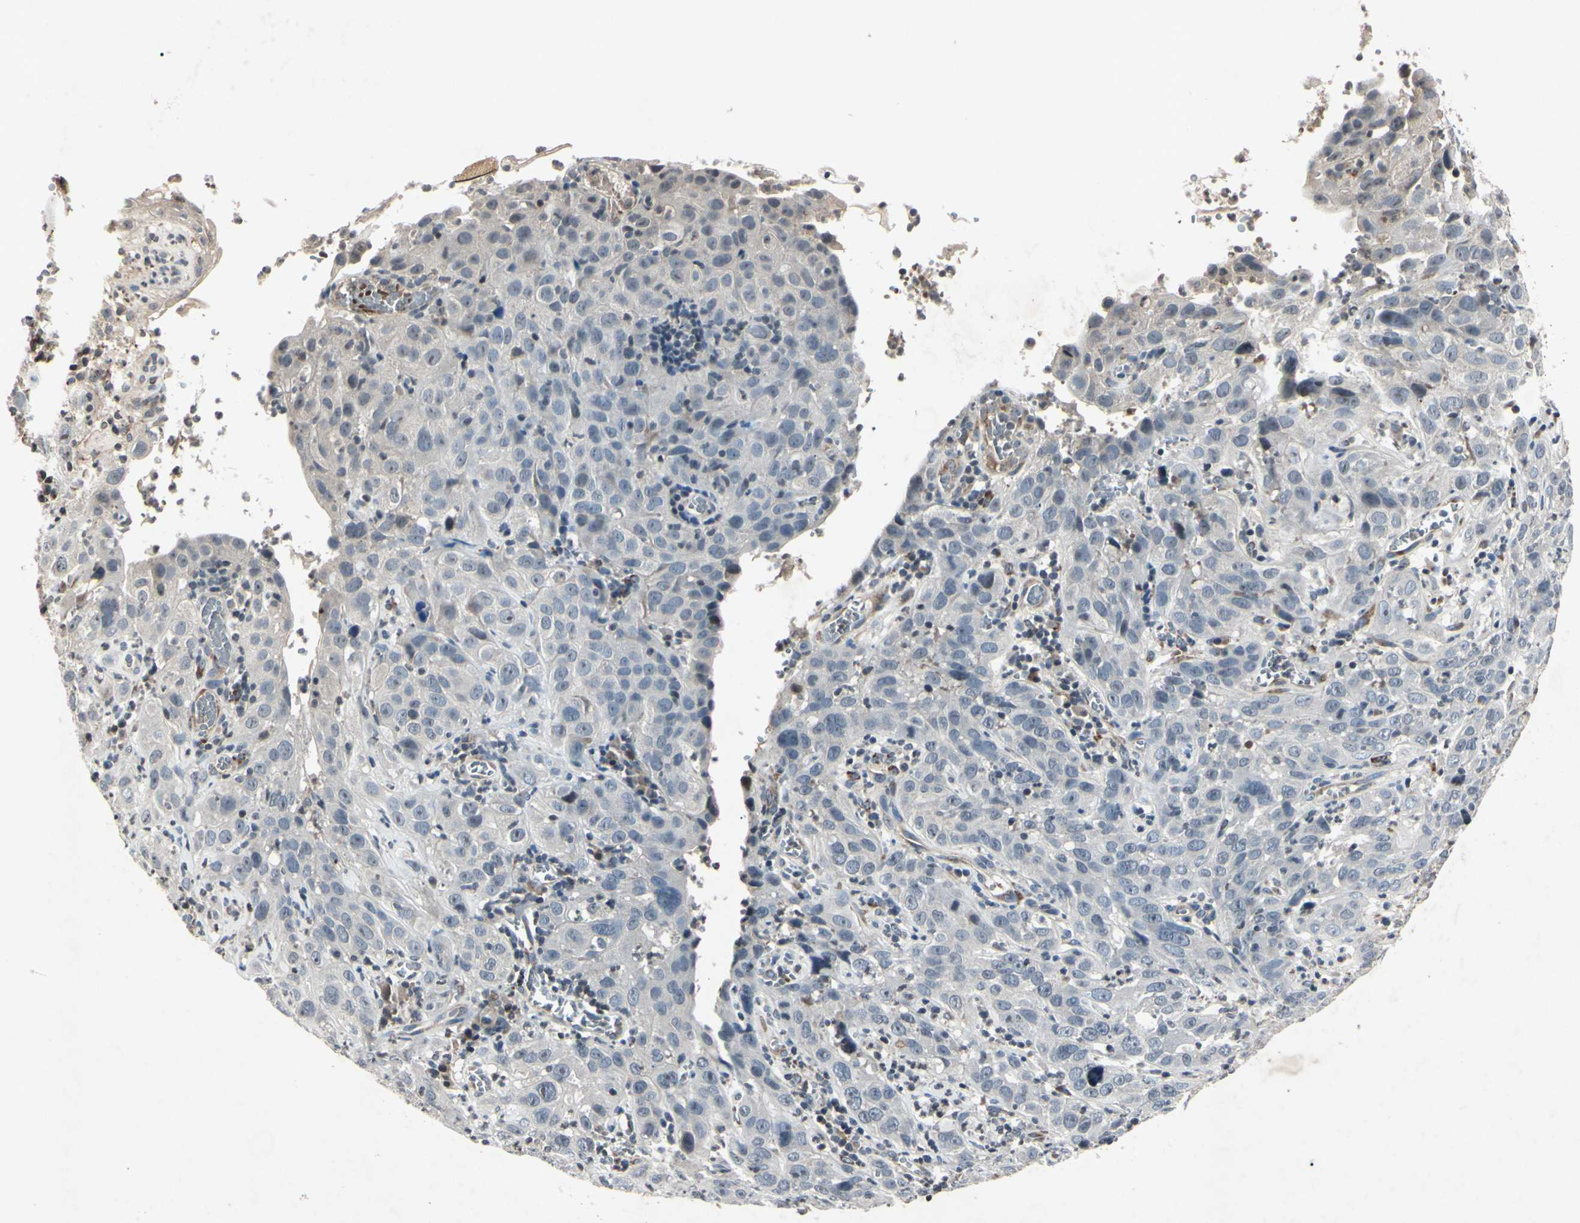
{"staining": {"intensity": "negative", "quantity": "none", "location": "none"}, "tissue": "cervical cancer", "cell_type": "Tumor cells", "image_type": "cancer", "snomed": [{"axis": "morphology", "description": "Squamous cell carcinoma, NOS"}, {"axis": "topography", "description": "Cervix"}], "caption": "Immunohistochemical staining of human cervical cancer reveals no significant expression in tumor cells.", "gene": "AEBP1", "patient": {"sex": "female", "age": 32}}